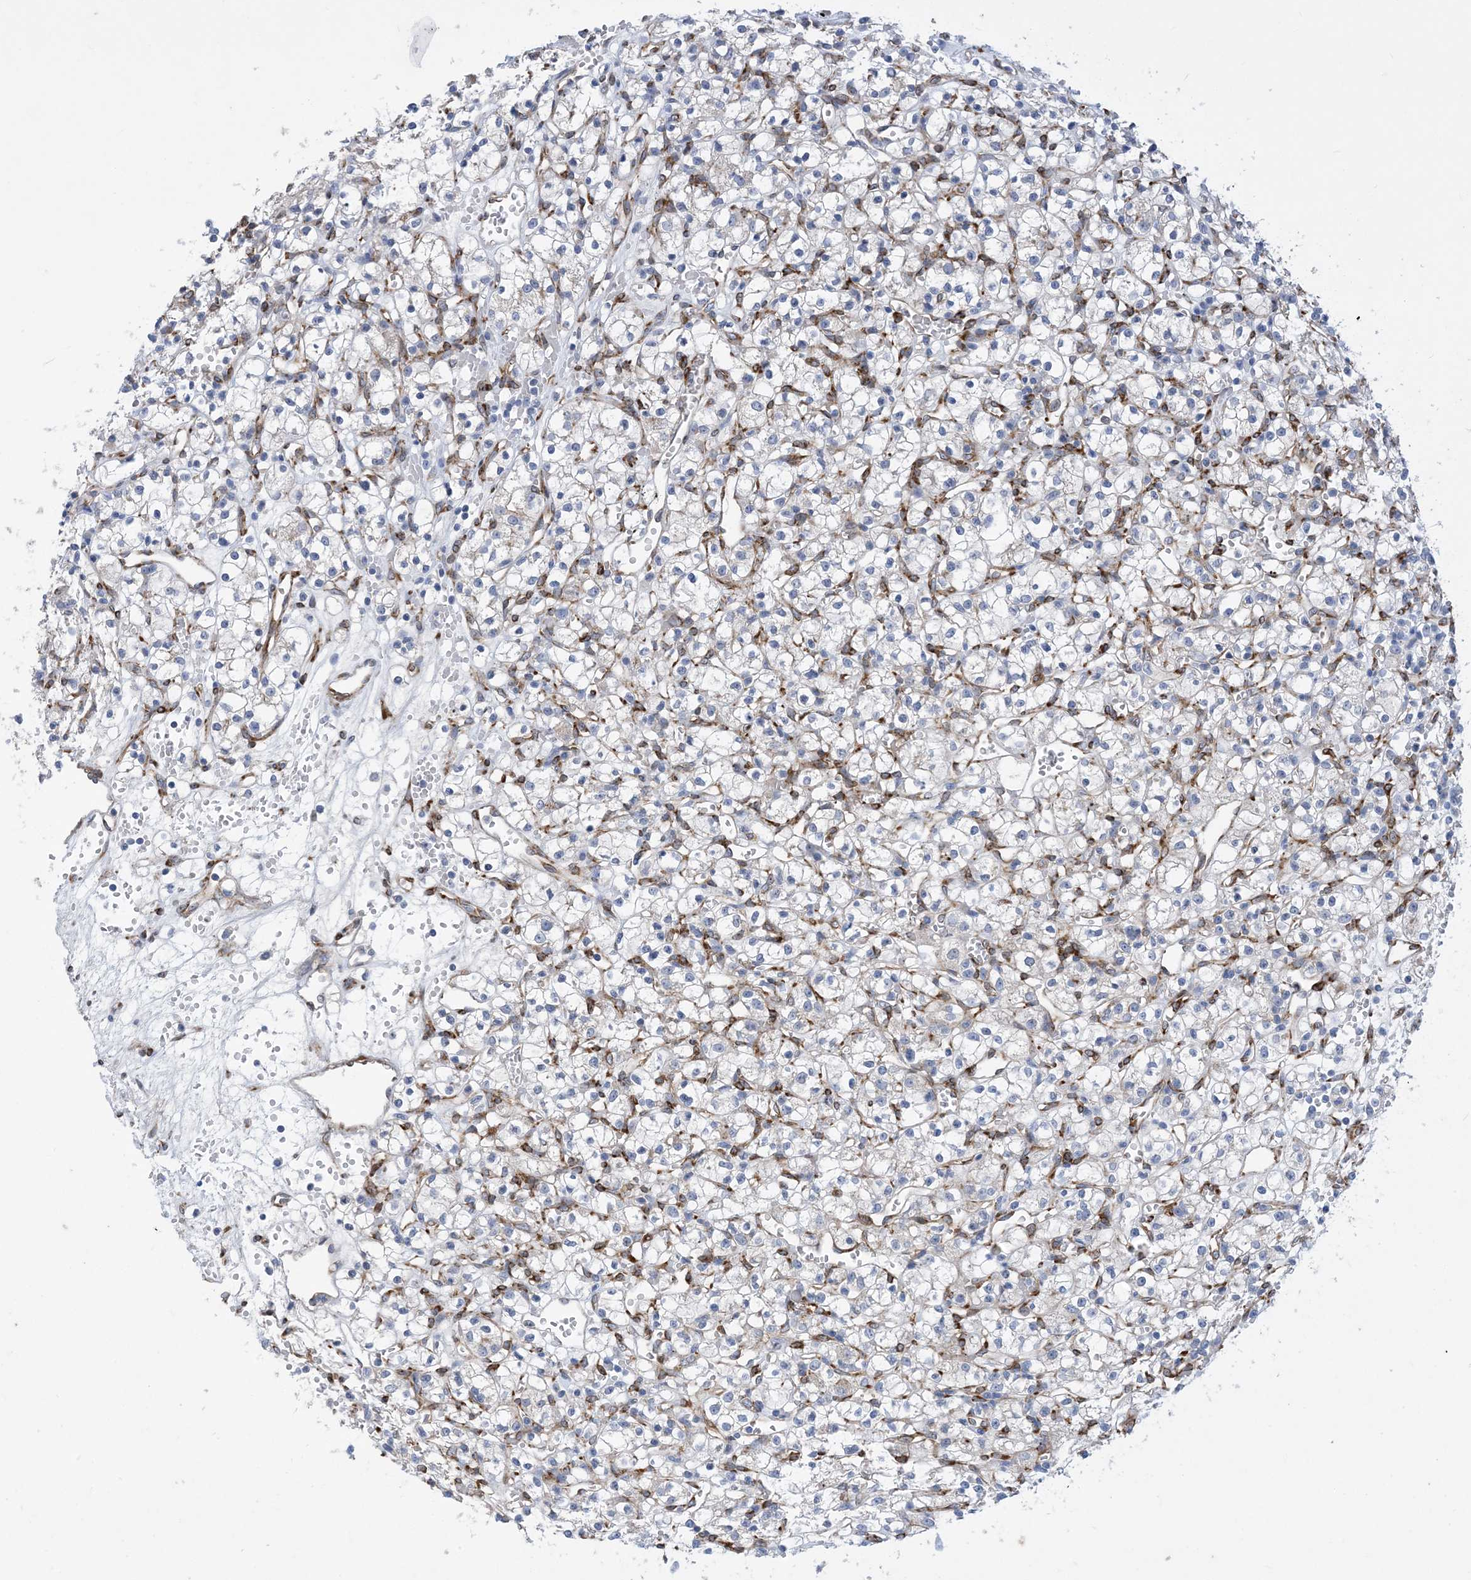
{"staining": {"intensity": "negative", "quantity": "none", "location": "none"}, "tissue": "renal cancer", "cell_type": "Tumor cells", "image_type": "cancer", "snomed": [{"axis": "morphology", "description": "Adenocarcinoma, NOS"}, {"axis": "topography", "description": "Kidney"}], "caption": "A high-resolution histopathology image shows immunohistochemistry staining of renal adenocarcinoma, which exhibits no significant staining in tumor cells. Nuclei are stained in blue.", "gene": "RBMS3", "patient": {"sex": "female", "age": 59}}